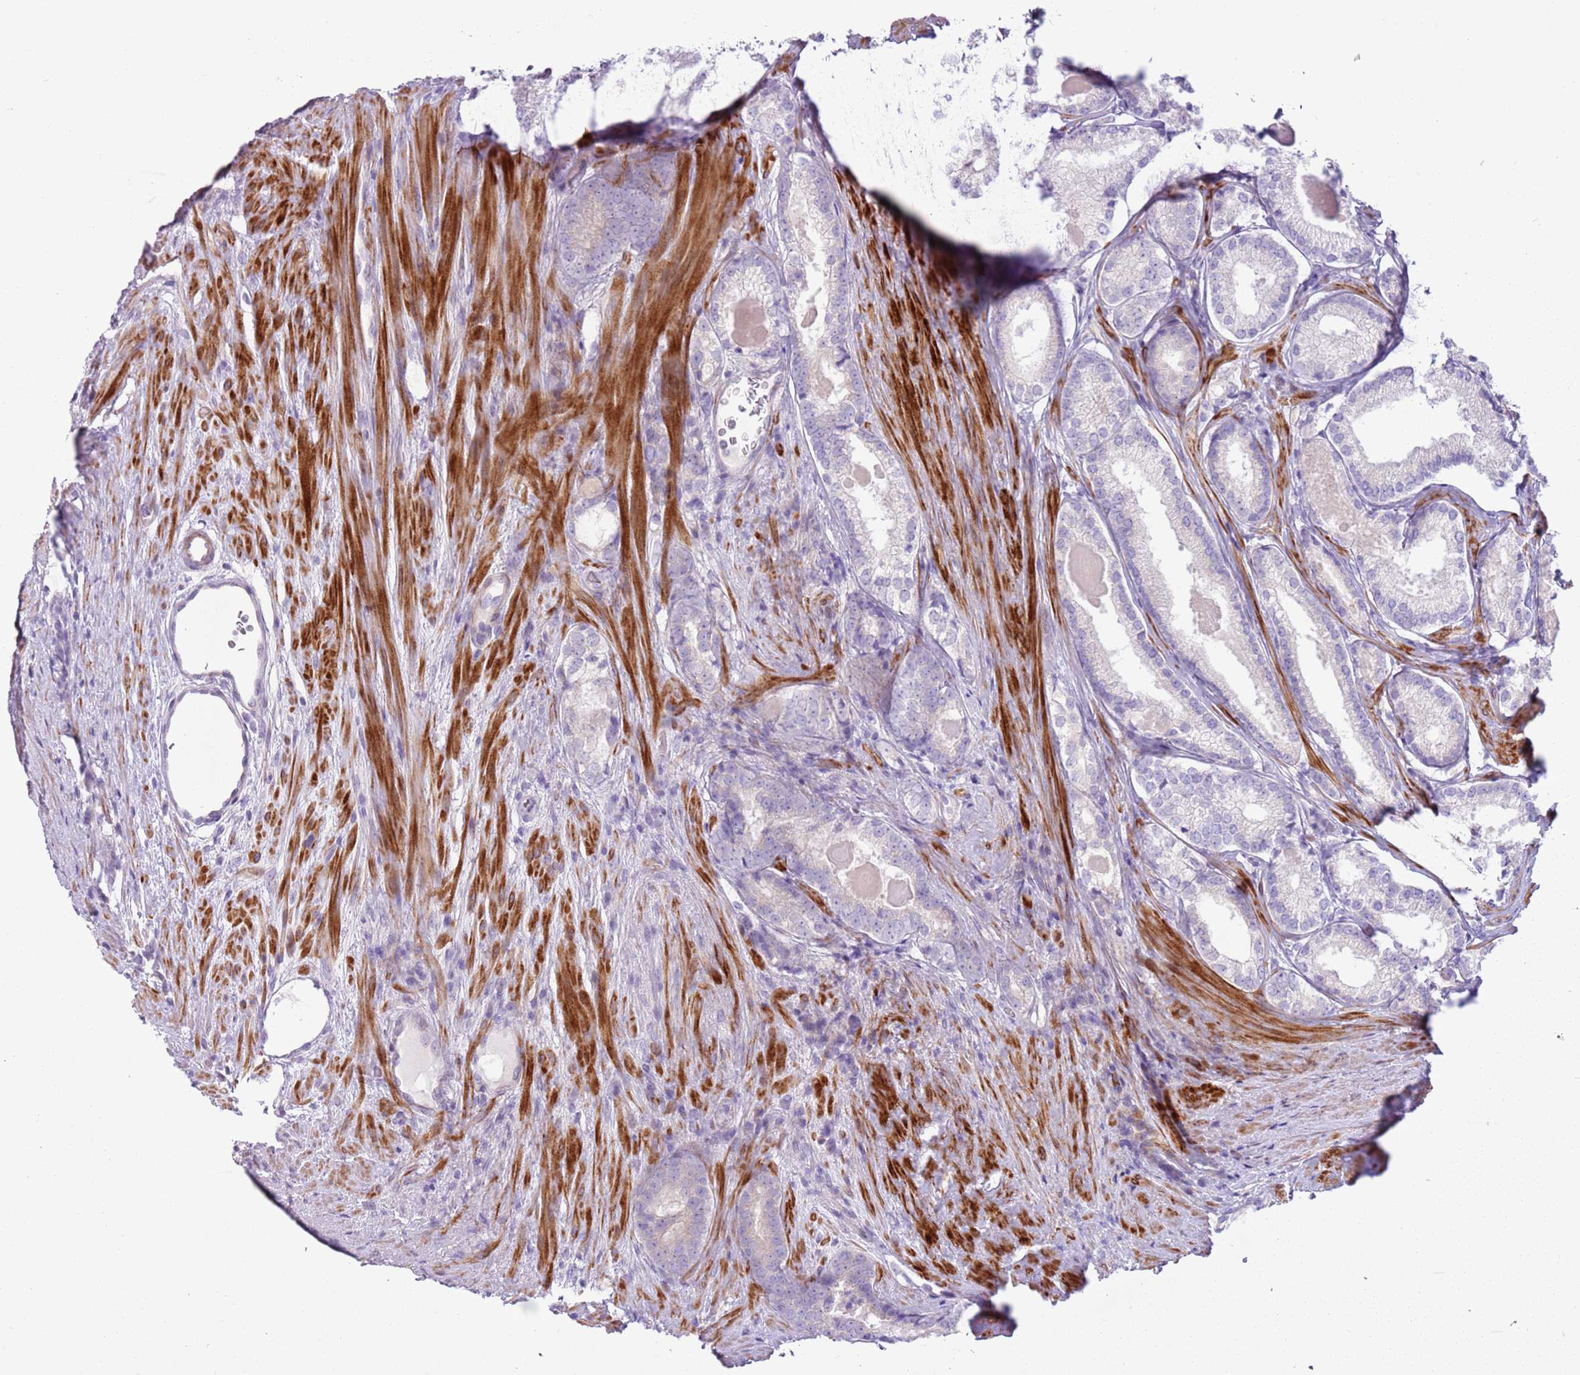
{"staining": {"intensity": "negative", "quantity": "none", "location": "none"}, "tissue": "prostate cancer", "cell_type": "Tumor cells", "image_type": "cancer", "snomed": [{"axis": "morphology", "description": "Adenocarcinoma, Low grade"}, {"axis": "topography", "description": "Prostate"}], "caption": "The histopathology image demonstrates no staining of tumor cells in prostate adenocarcinoma (low-grade).", "gene": "ZNF239", "patient": {"sex": "male", "age": 68}}